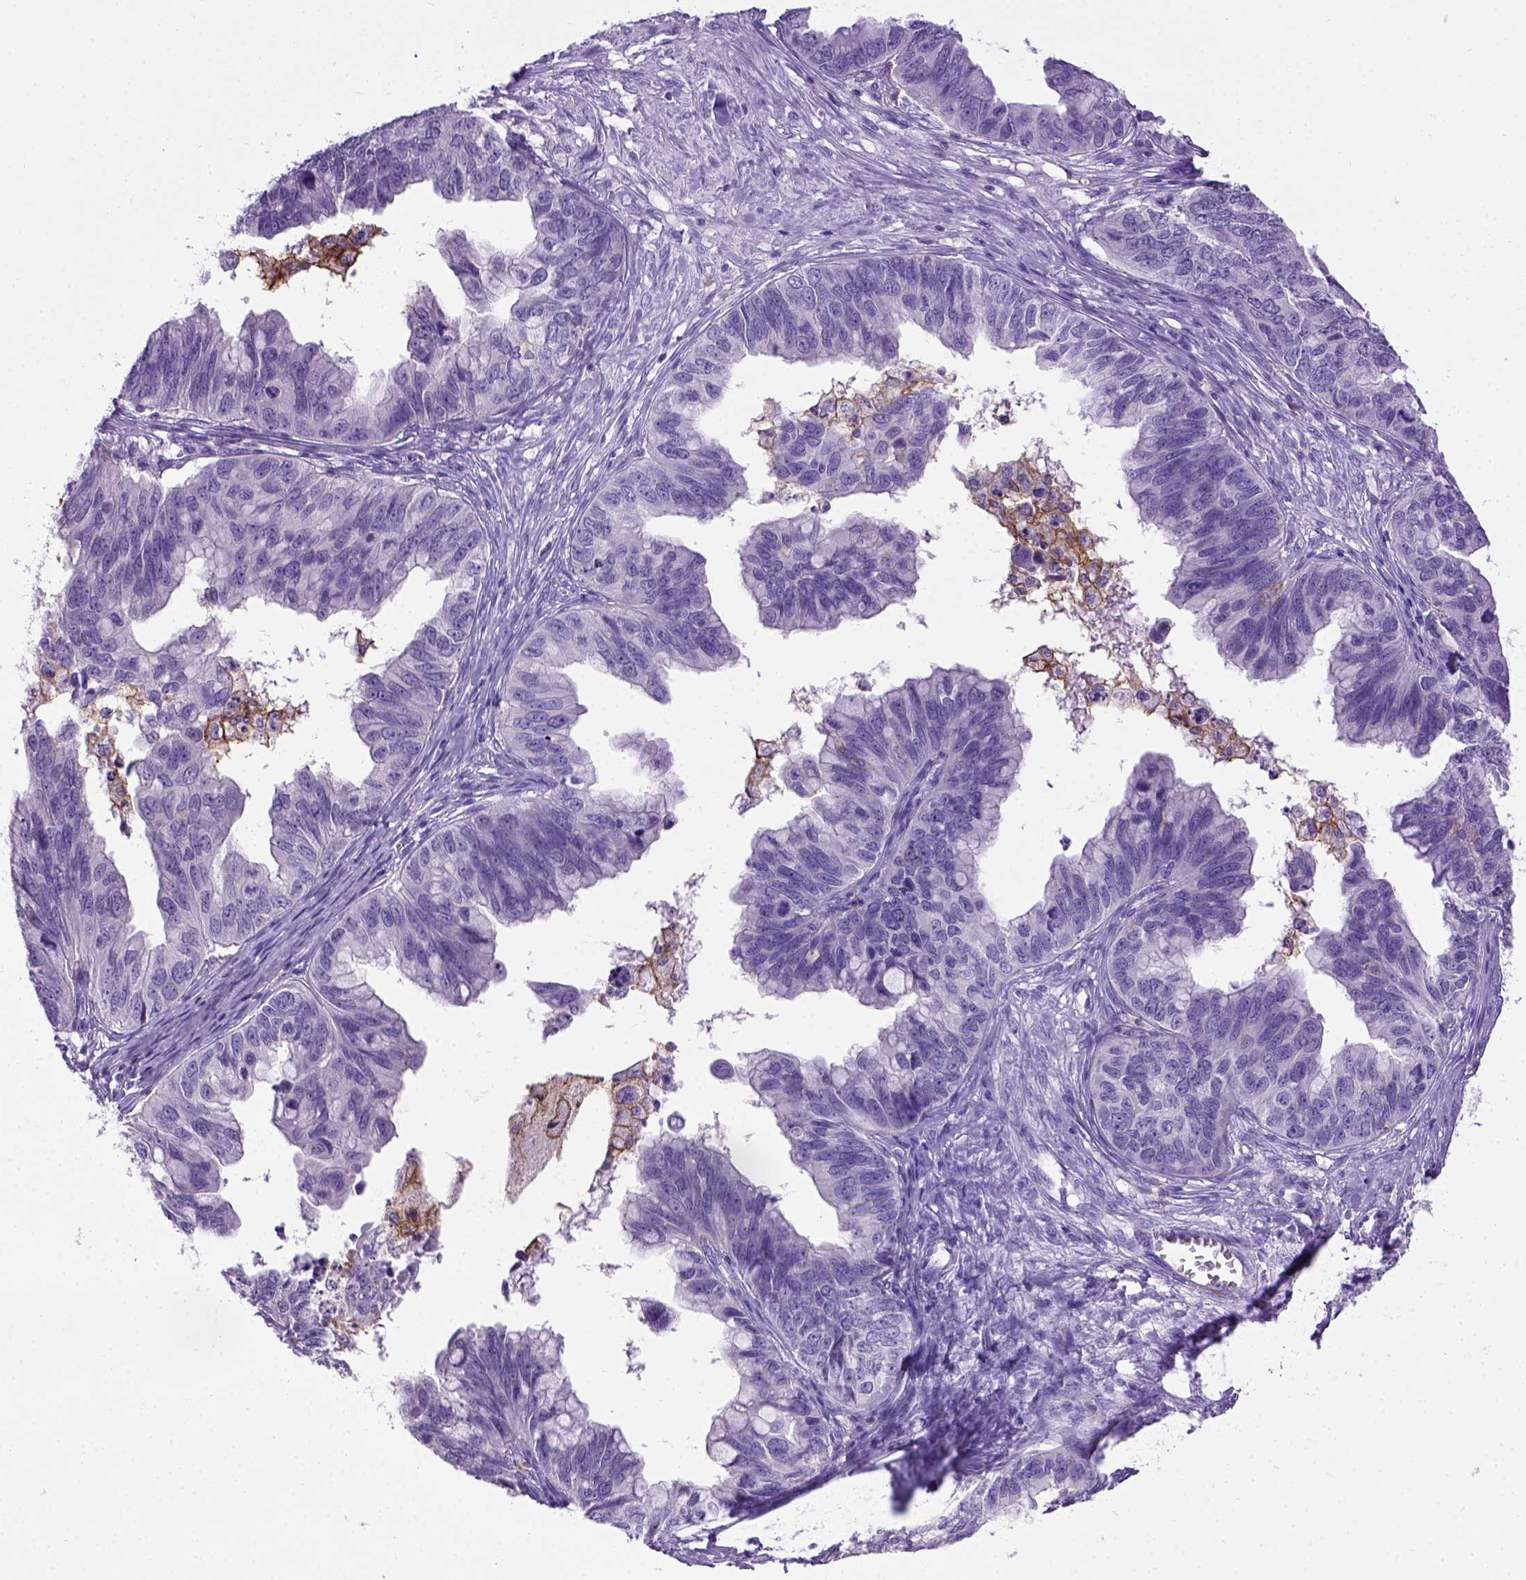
{"staining": {"intensity": "negative", "quantity": "none", "location": "none"}, "tissue": "ovarian cancer", "cell_type": "Tumor cells", "image_type": "cancer", "snomed": [{"axis": "morphology", "description": "Cystadenocarcinoma, mucinous, NOS"}, {"axis": "topography", "description": "Ovary"}], "caption": "Ovarian cancer stained for a protein using IHC displays no expression tumor cells.", "gene": "ITGAX", "patient": {"sex": "female", "age": 76}}